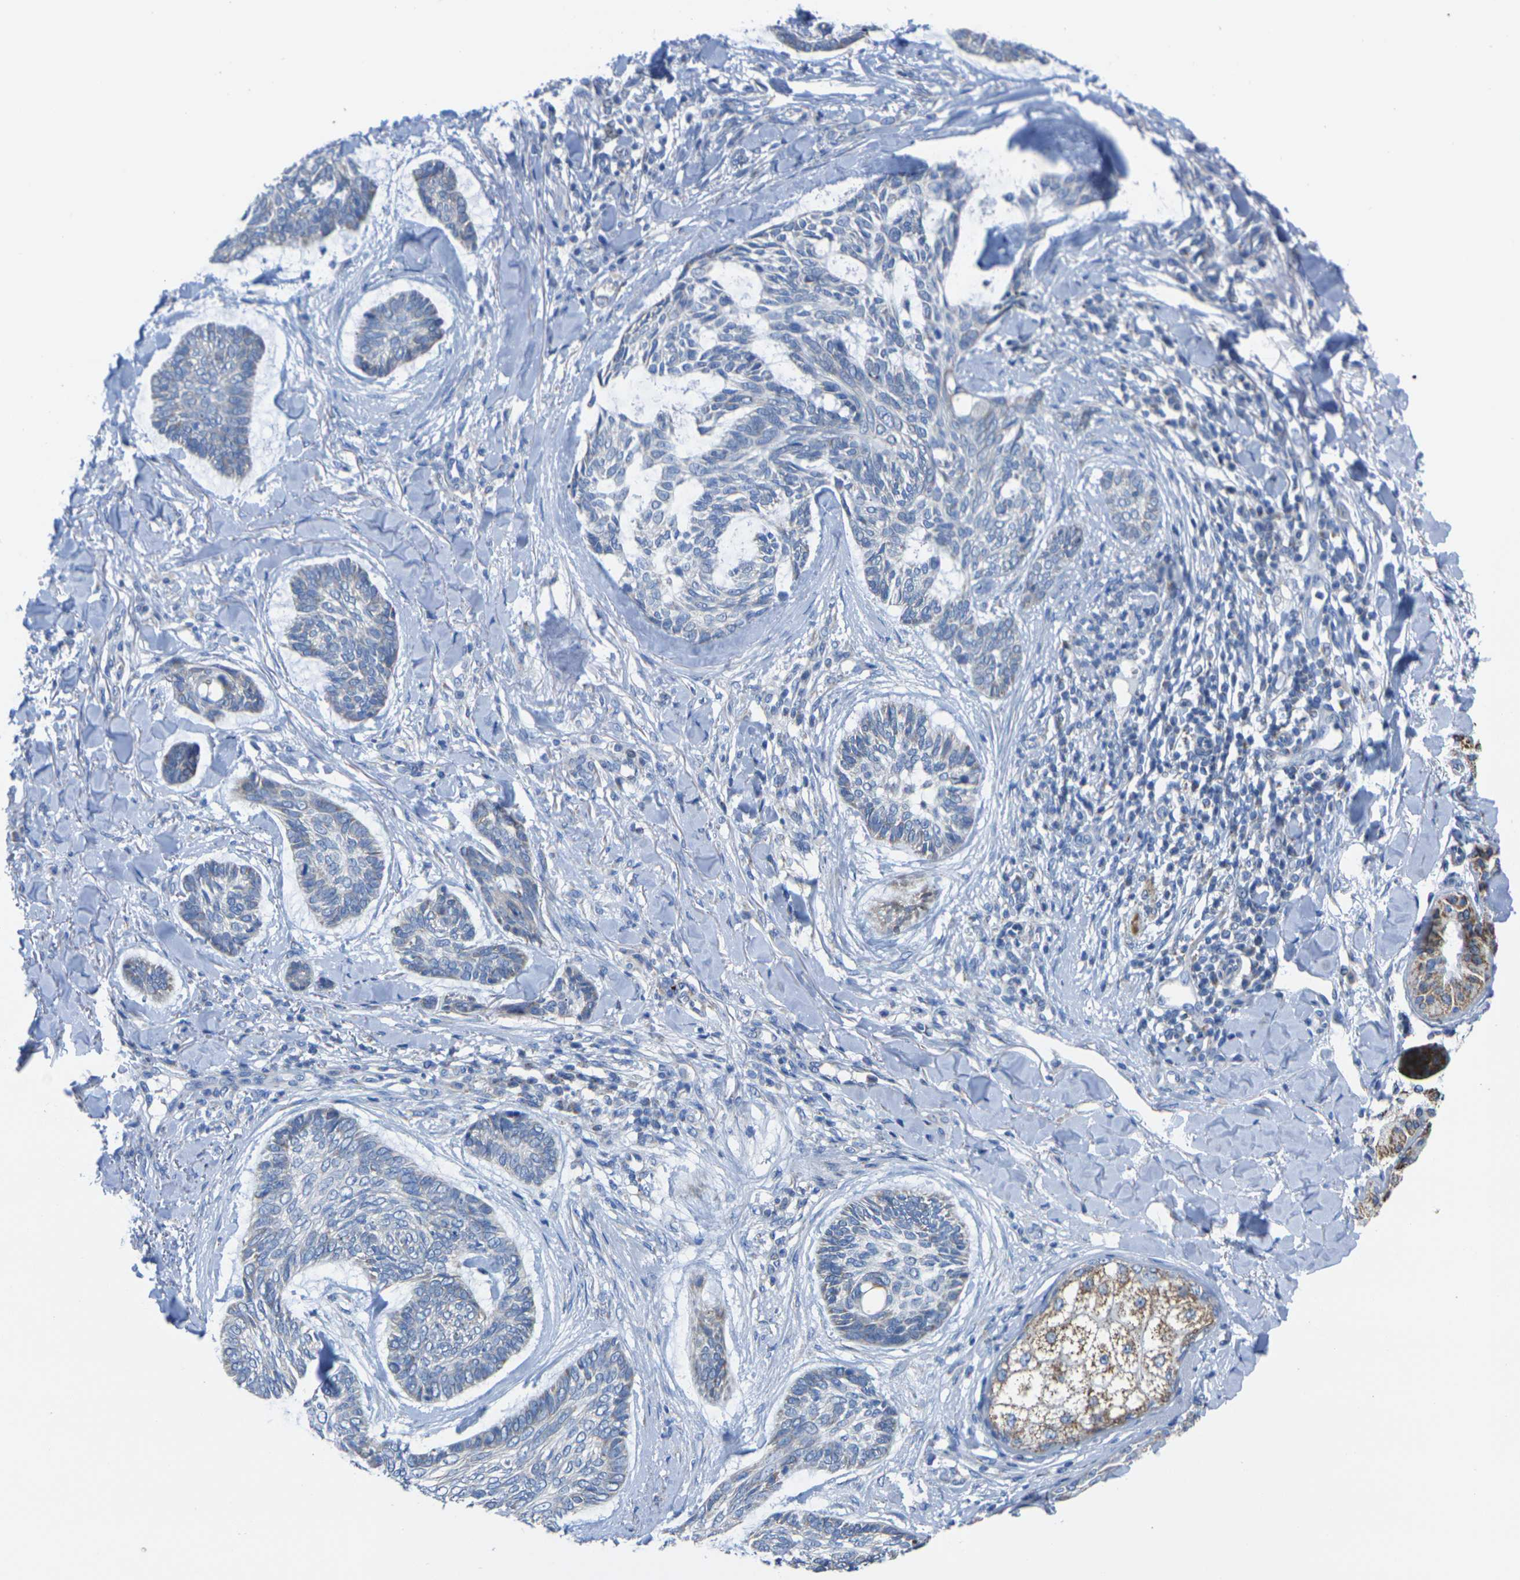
{"staining": {"intensity": "negative", "quantity": "none", "location": "none"}, "tissue": "skin cancer", "cell_type": "Tumor cells", "image_type": "cancer", "snomed": [{"axis": "morphology", "description": "Basal cell carcinoma"}, {"axis": "topography", "description": "Skin"}], "caption": "A high-resolution micrograph shows immunohistochemistry (IHC) staining of skin cancer, which displays no significant staining in tumor cells. (DAB (3,3'-diaminobenzidine) immunohistochemistry (IHC) visualized using brightfield microscopy, high magnification).", "gene": "TMEM204", "patient": {"sex": "male", "age": 43}}